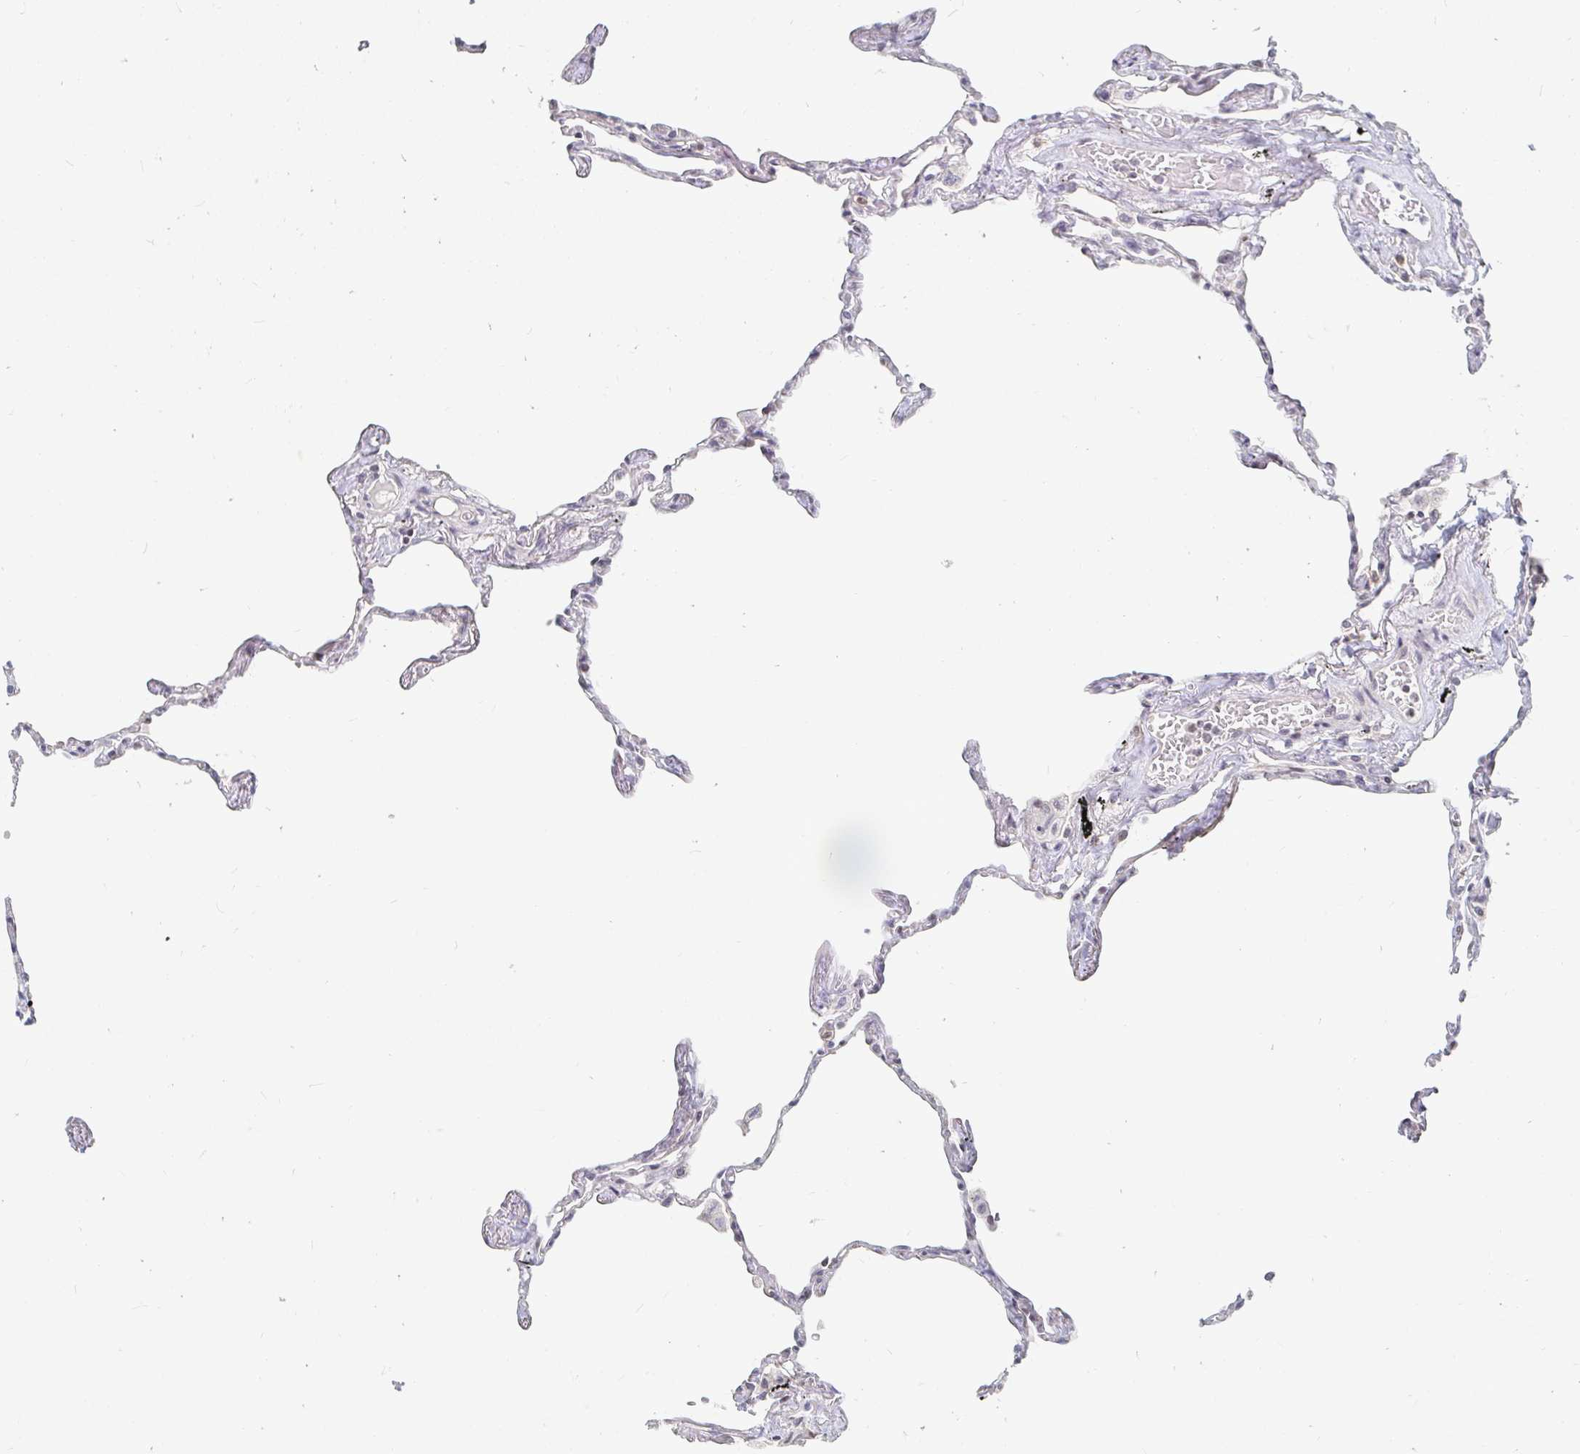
{"staining": {"intensity": "negative", "quantity": "none", "location": "none"}, "tissue": "lung", "cell_type": "Alveolar cells", "image_type": "normal", "snomed": [{"axis": "morphology", "description": "Normal tissue, NOS"}, {"axis": "topography", "description": "Lung"}], "caption": "High power microscopy image of an immunohistochemistry (IHC) photomicrograph of benign lung, revealing no significant expression in alveolar cells.", "gene": "NME9", "patient": {"sex": "female", "age": 67}}